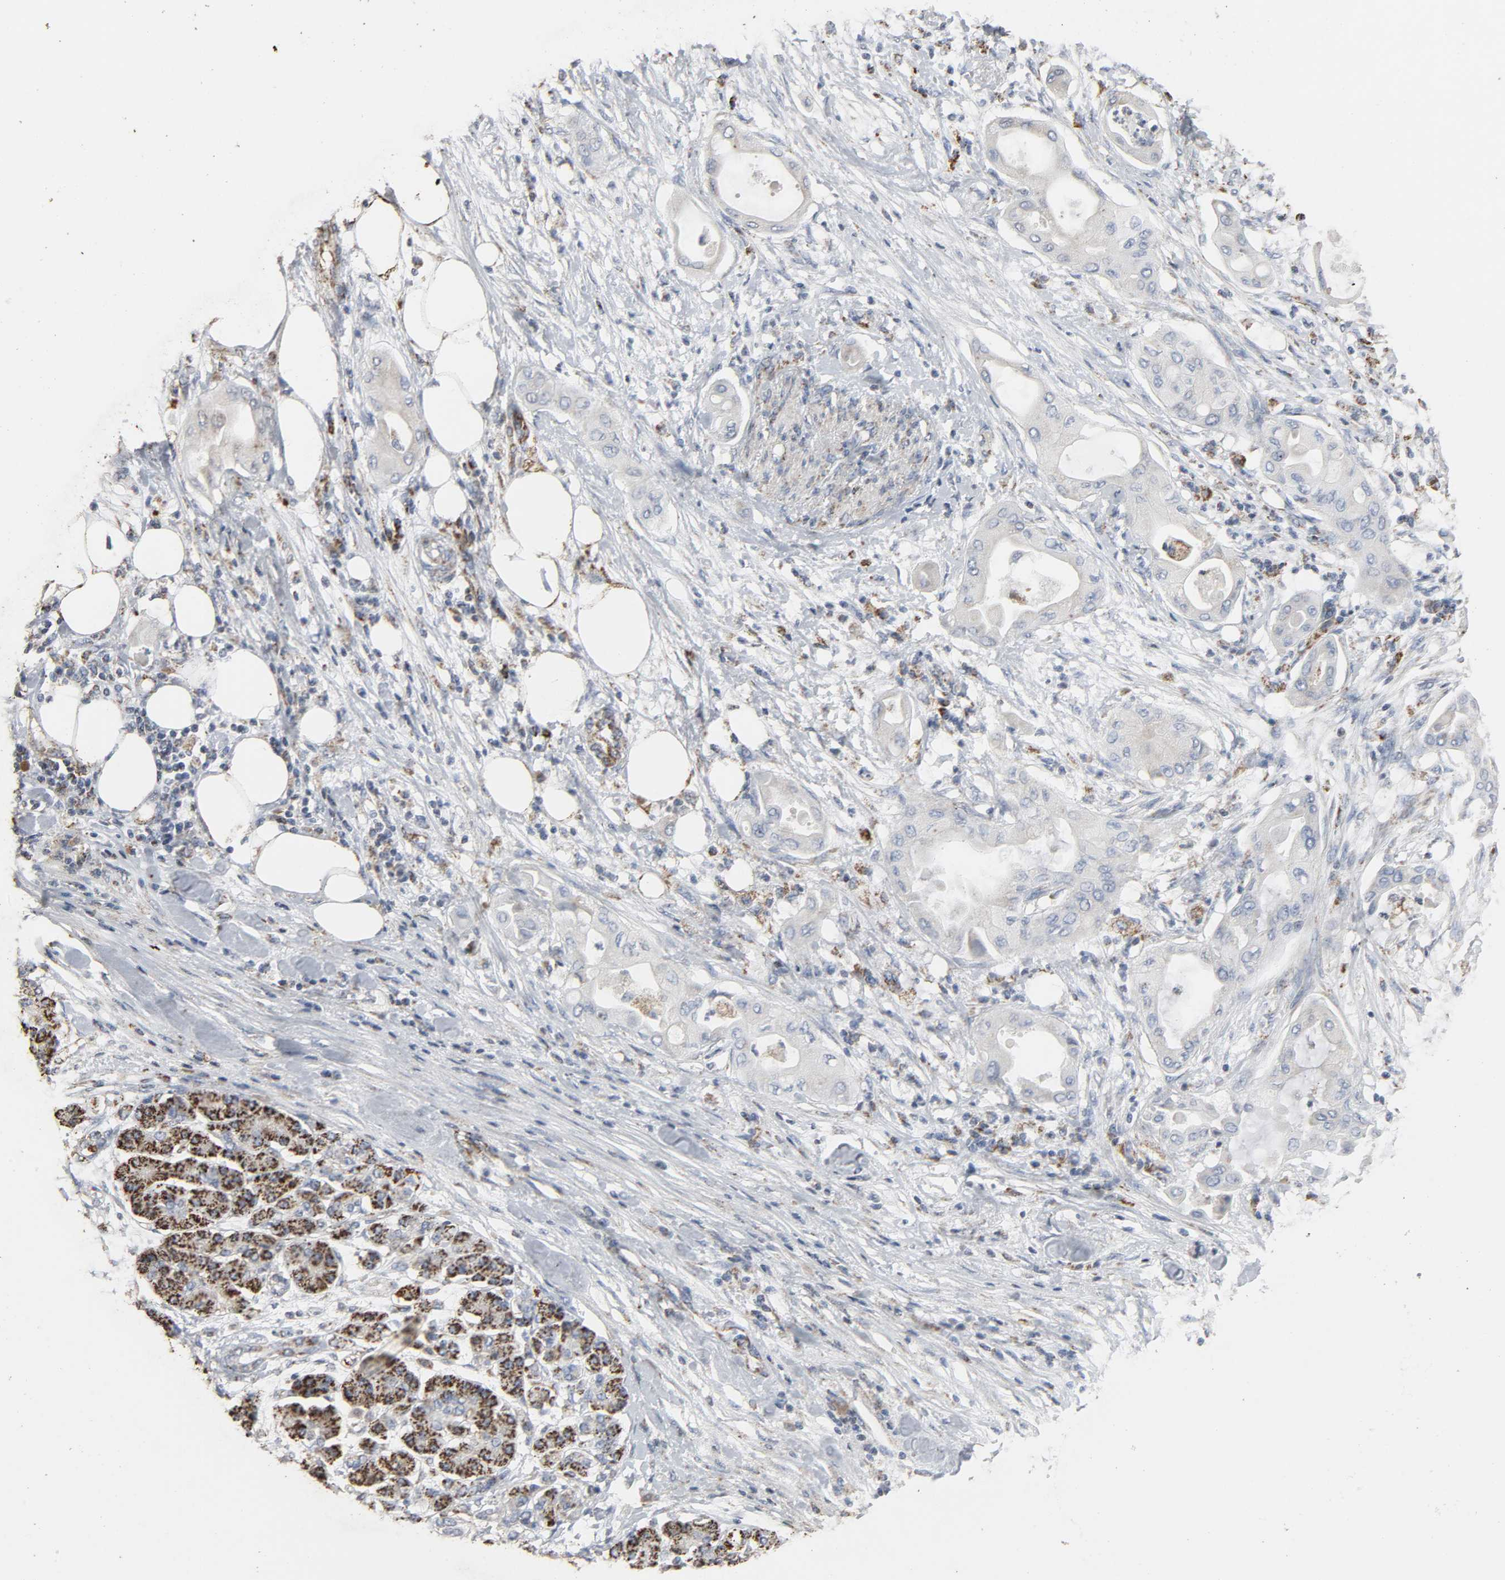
{"staining": {"intensity": "negative", "quantity": "none", "location": "none"}, "tissue": "pancreatic cancer", "cell_type": "Tumor cells", "image_type": "cancer", "snomed": [{"axis": "morphology", "description": "Adenocarcinoma, NOS"}, {"axis": "morphology", "description": "Adenocarcinoma, metastatic, NOS"}, {"axis": "topography", "description": "Lymph node"}, {"axis": "topography", "description": "Pancreas"}, {"axis": "topography", "description": "Duodenum"}], "caption": "Micrograph shows no protein expression in tumor cells of pancreatic cancer tissue.", "gene": "ACAT1", "patient": {"sex": "female", "age": 64}}